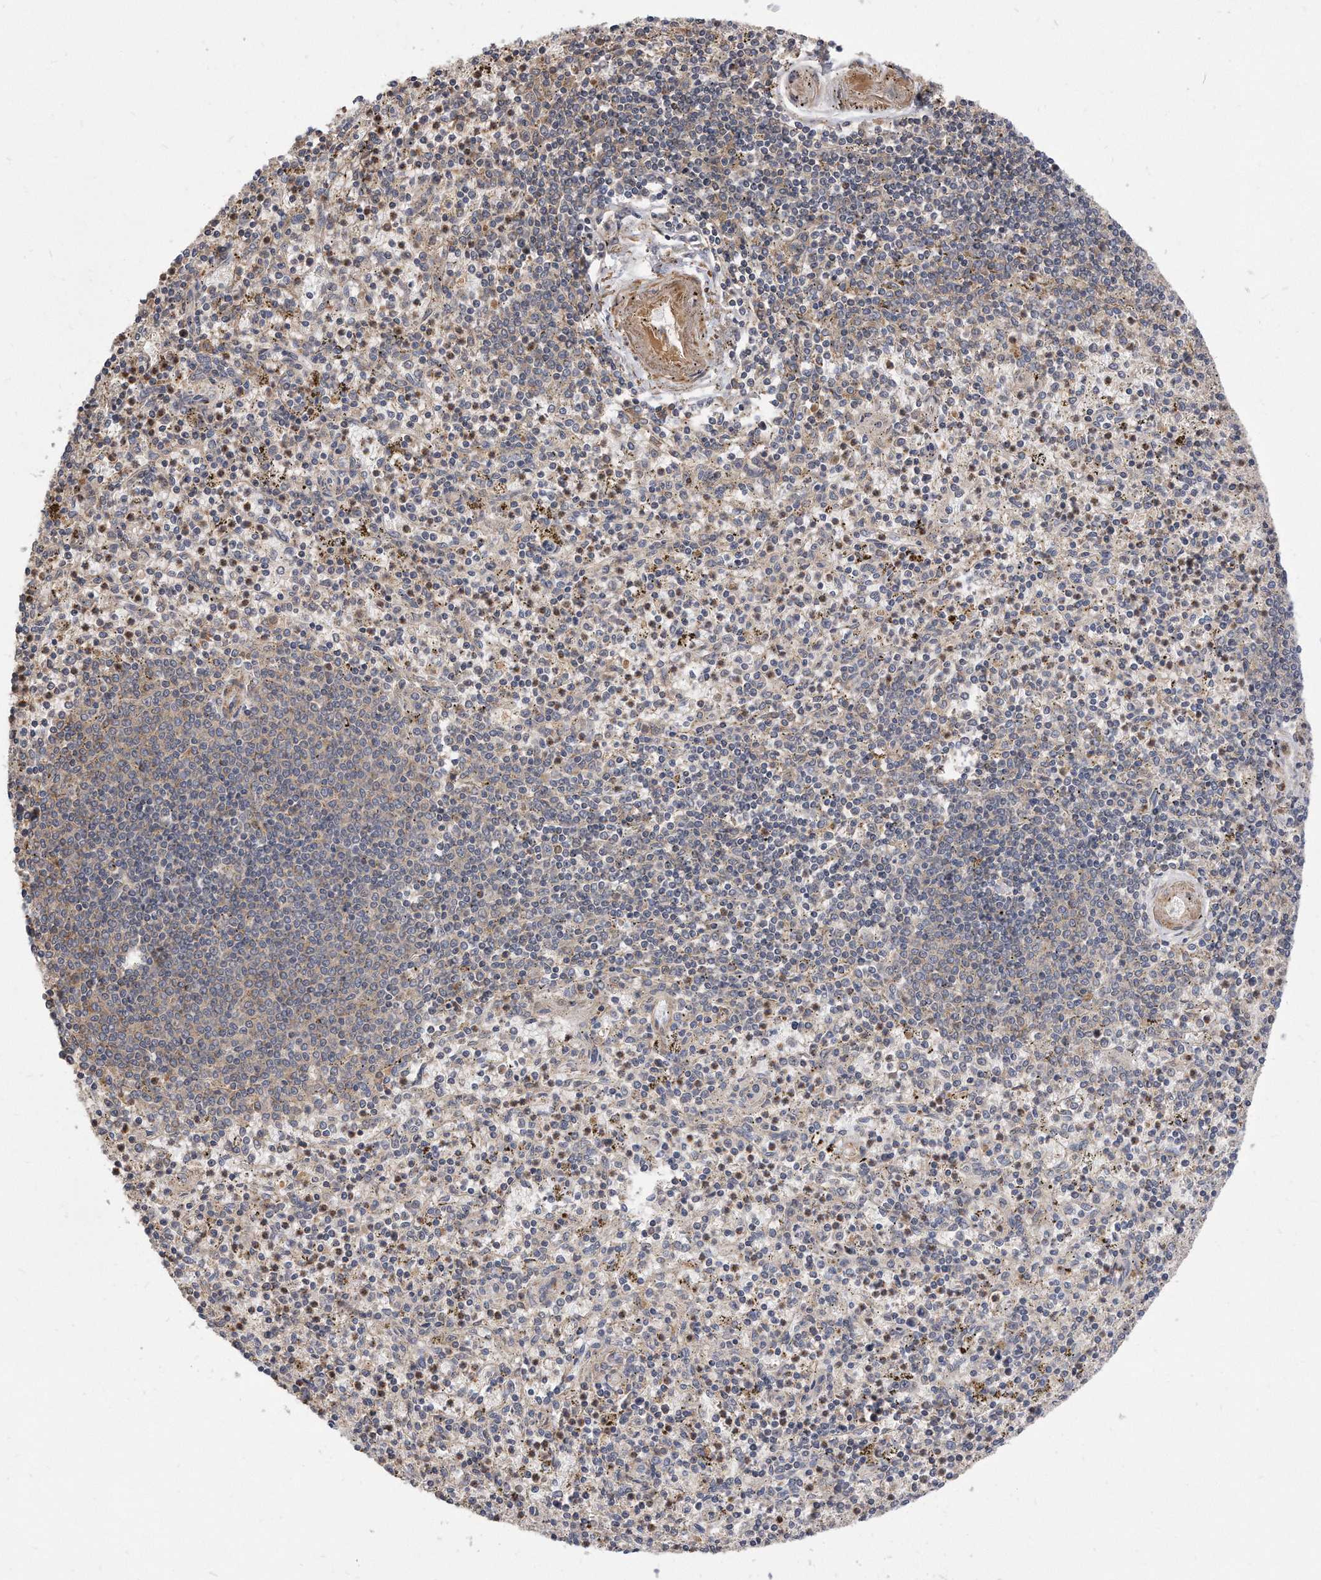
{"staining": {"intensity": "weak", "quantity": "25%-75%", "location": "cytoplasmic/membranous"}, "tissue": "spleen", "cell_type": "Cells in red pulp", "image_type": "normal", "snomed": [{"axis": "morphology", "description": "Normal tissue, NOS"}, {"axis": "topography", "description": "Spleen"}], "caption": "Weak cytoplasmic/membranous positivity for a protein is present in about 25%-75% of cells in red pulp of normal spleen using immunohistochemistry (IHC).", "gene": "TCP1", "patient": {"sex": "male", "age": 72}}